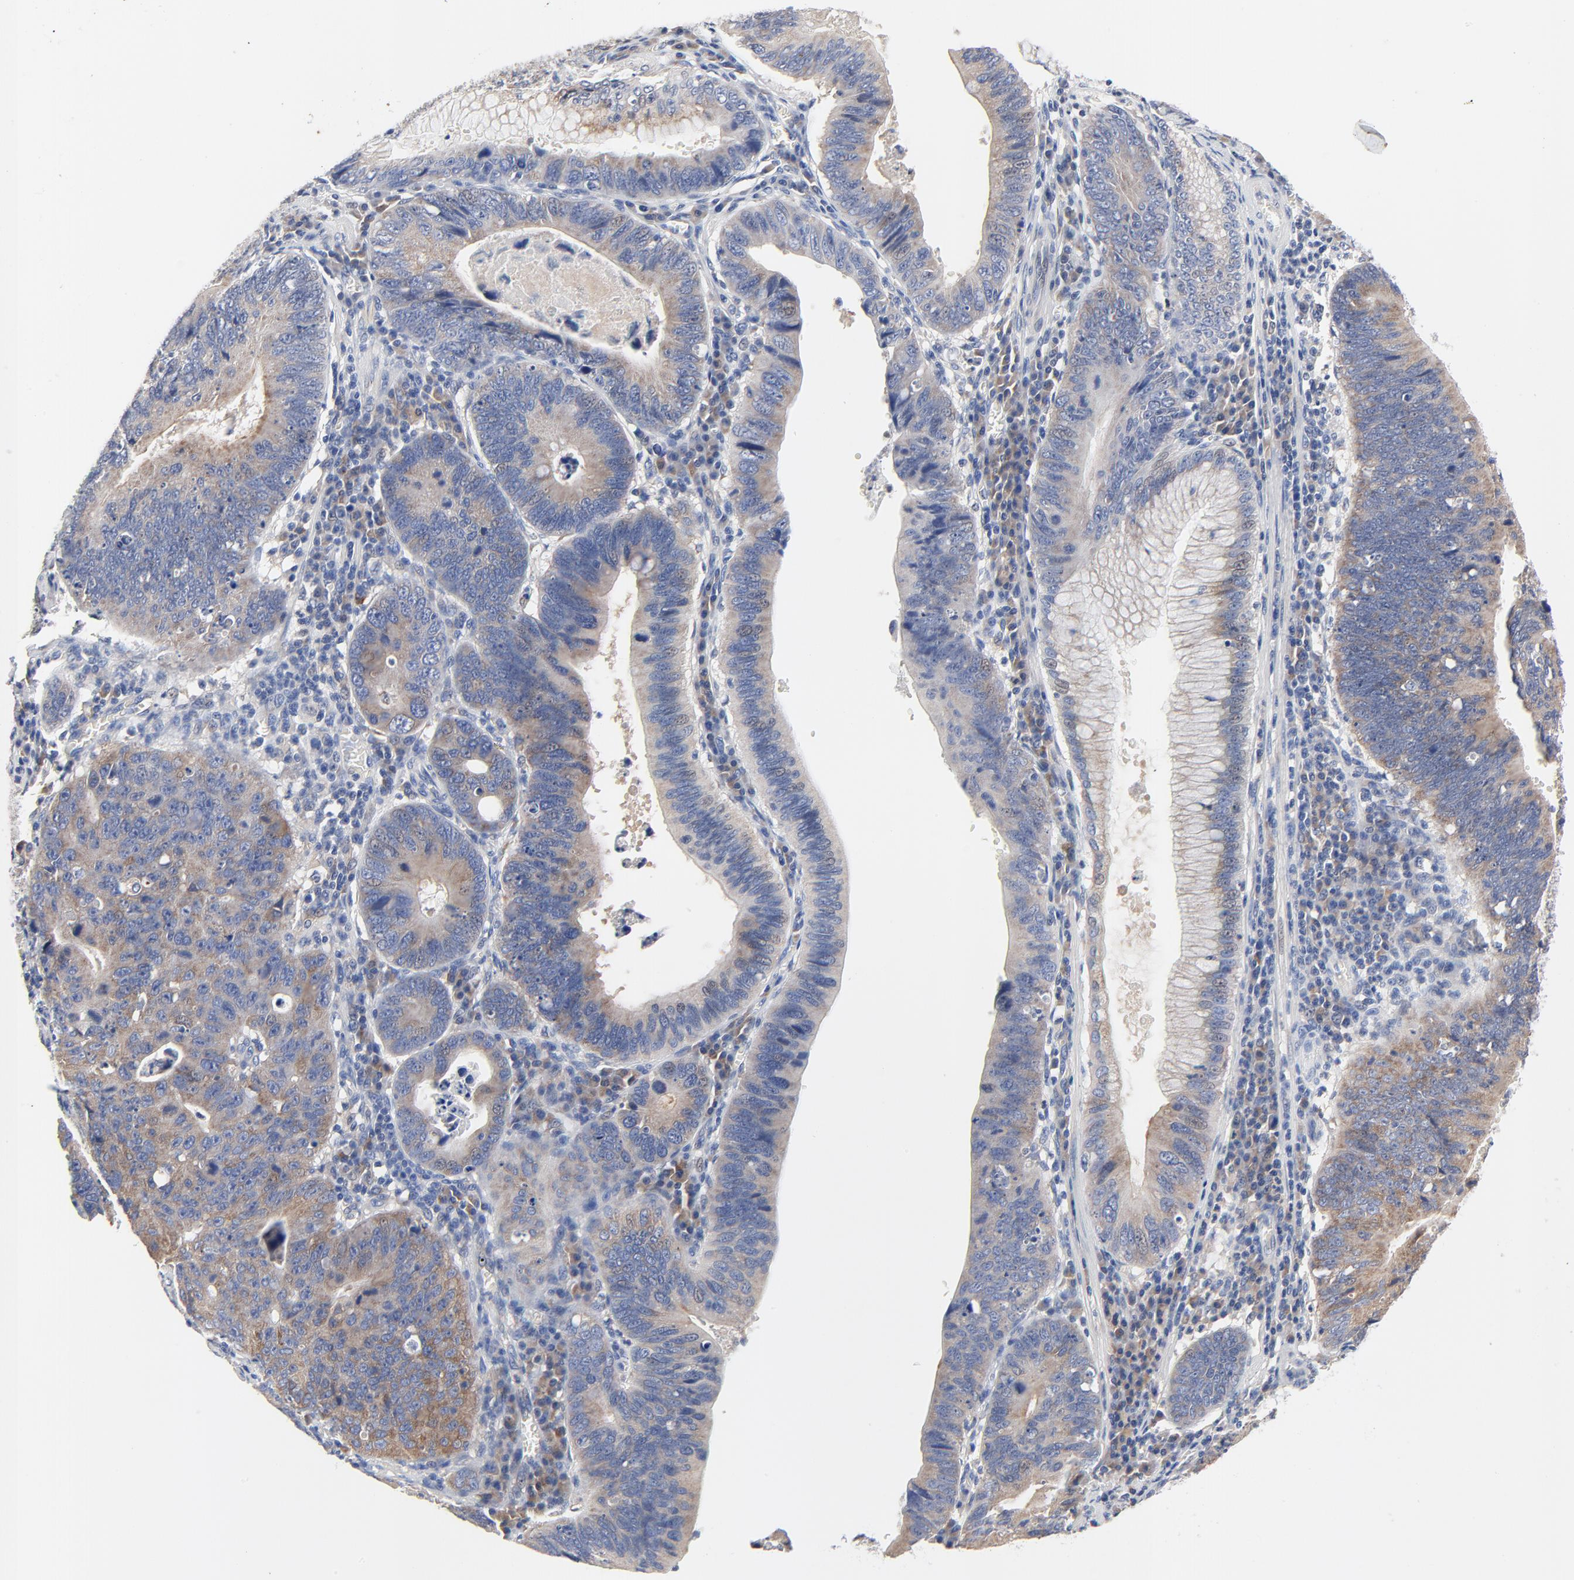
{"staining": {"intensity": "moderate", "quantity": "25%-75%", "location": "cytoplasmic/membranous"}, "tissue": "stomach cancer", "cell_type": "Tumor cells", "image_type": "cancer", "snomed": [{"axis": "morphology", "description": "Adenocarcinoma, NOS"}, {"axis": "topography", "description": "Stomach"}], "caption": "IHC image of neoplastic tissue: stomach cancer stained using immunohistochemistry exhibits medium levels of moderate protein expression localized specifically in the cytoplasmic/membranous of tumor cells, appearing as a cytoplasmic/membranous brown color.", "gene": "VAV2", "patient": {"sex": "male", "age": 59}}